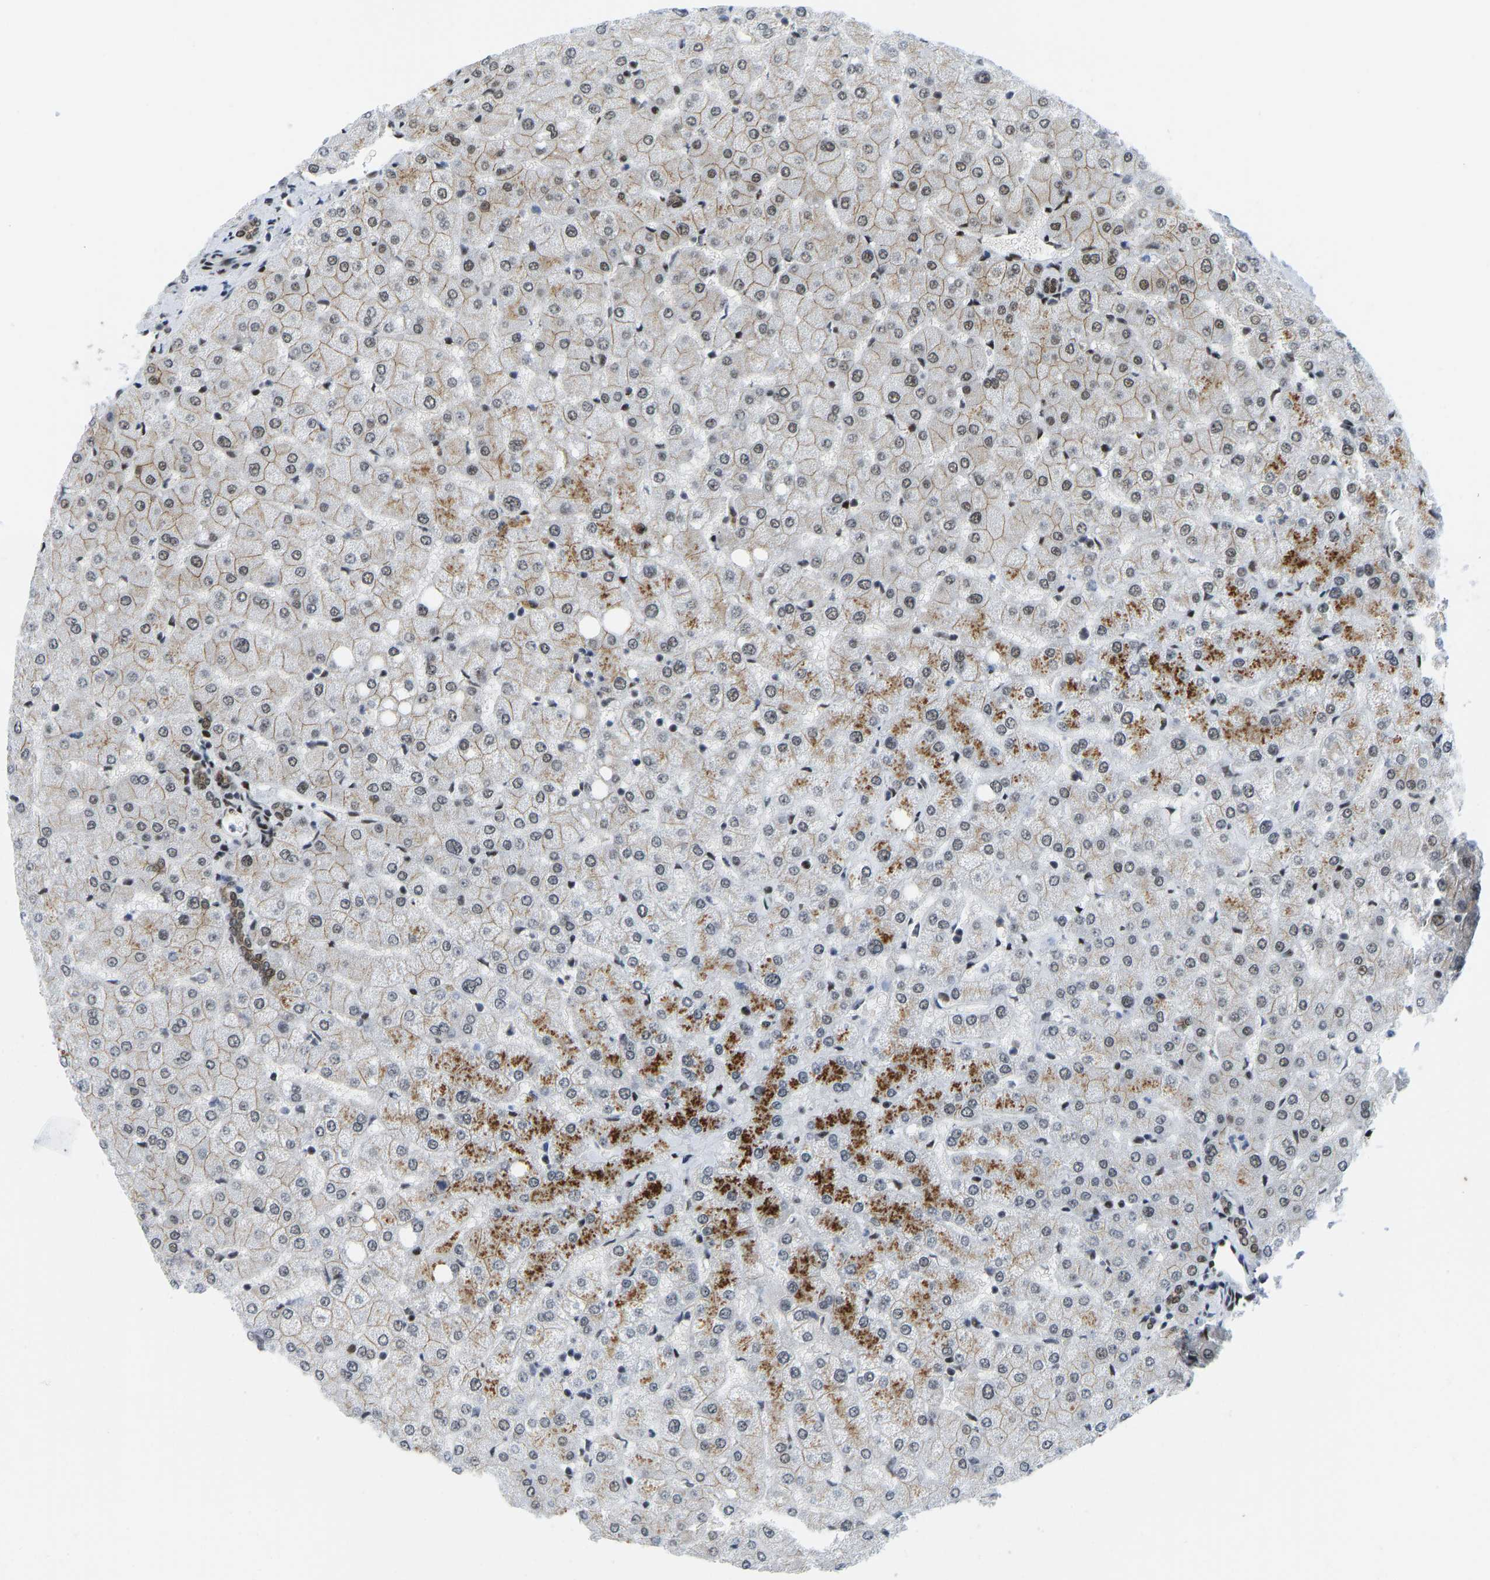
{"staining": {"intensity": "moderate", "quantity": ">75%", "location": "cytoplasmic/membranous,nuclear"}, "tissue": "liver", "cell_type": "Cholangiocytes", "image_type": "normal", "snomed": [{"axis": "morphology", "description": "Normal tissue, NOS"}, {"axis": "topography", "description": "Liver"}], "caption": "Brown immunohistochemical staining in normal liver demonstrates moderate cytoplasmic/membranous,nuclear positivity in about >75% of cholangiocytes. (Brightfield microscopy of DAB IHC at high magnification).", "gene": "FOXK1", "patient": {"sex": "female", "age": 54}}